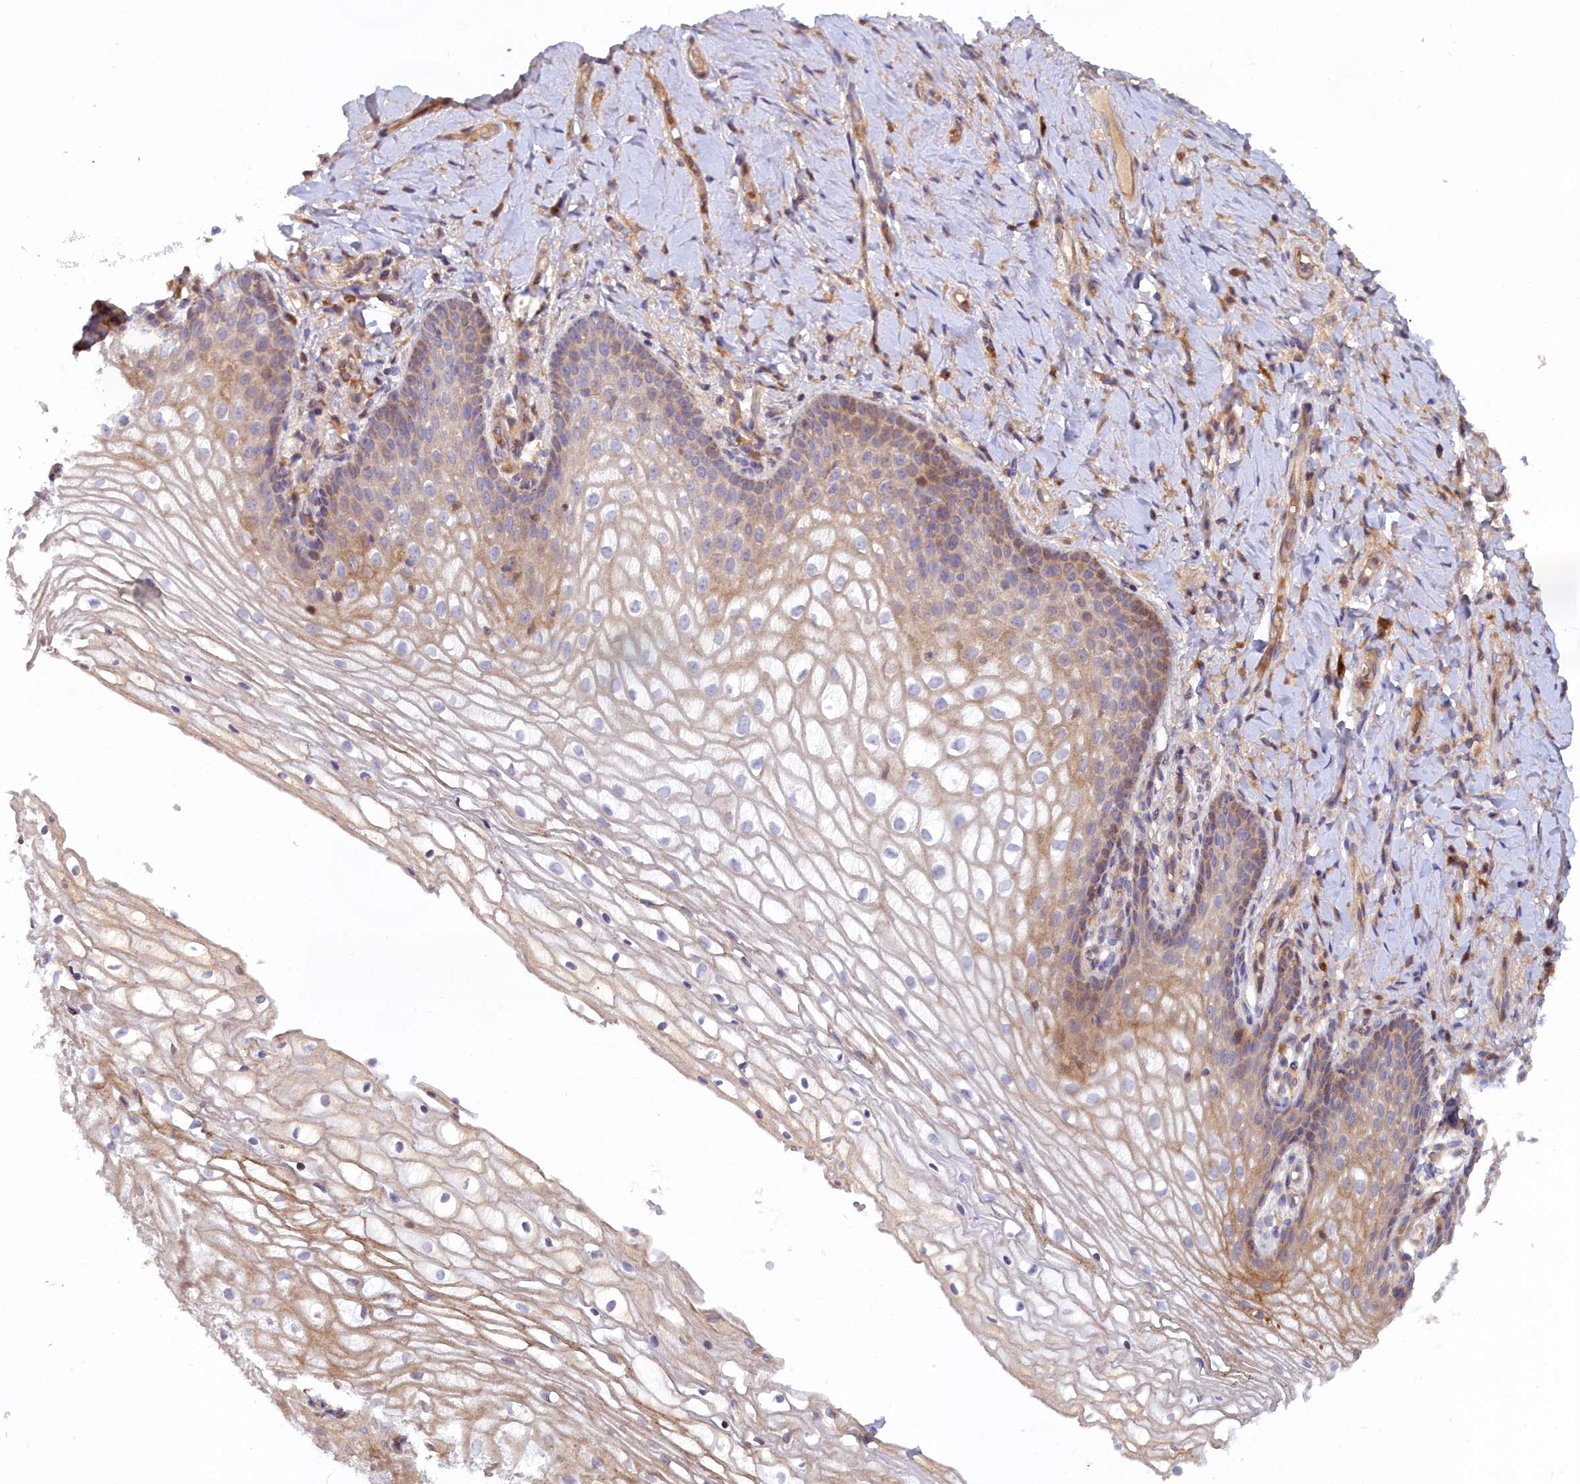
{"staining": {"intensity": "moderate", "quantity": "25%-75%", "location": "cytoplasmic/membranous"}, "tissue": "vagina", "cell_type": "Squamous epithelial cells", "image_type": "normal", "snomed": [{"axis": "morphology", "description": "Normal tissue, NOS"}, {"axis": "topography", "description": "Vagina"}], "caption": "Immunohistochemical staining of unremarkable vagina displays 25%-75% levels of moderate cytoplasmic/membranous protein positivity in about 25%-75% of squamous epithelial cells. (brown staining indicates protein expression, while blue staining denotes nuclei).", "gene": "SPATA5L1", "patient": {"sex": "female", "age": 60}}